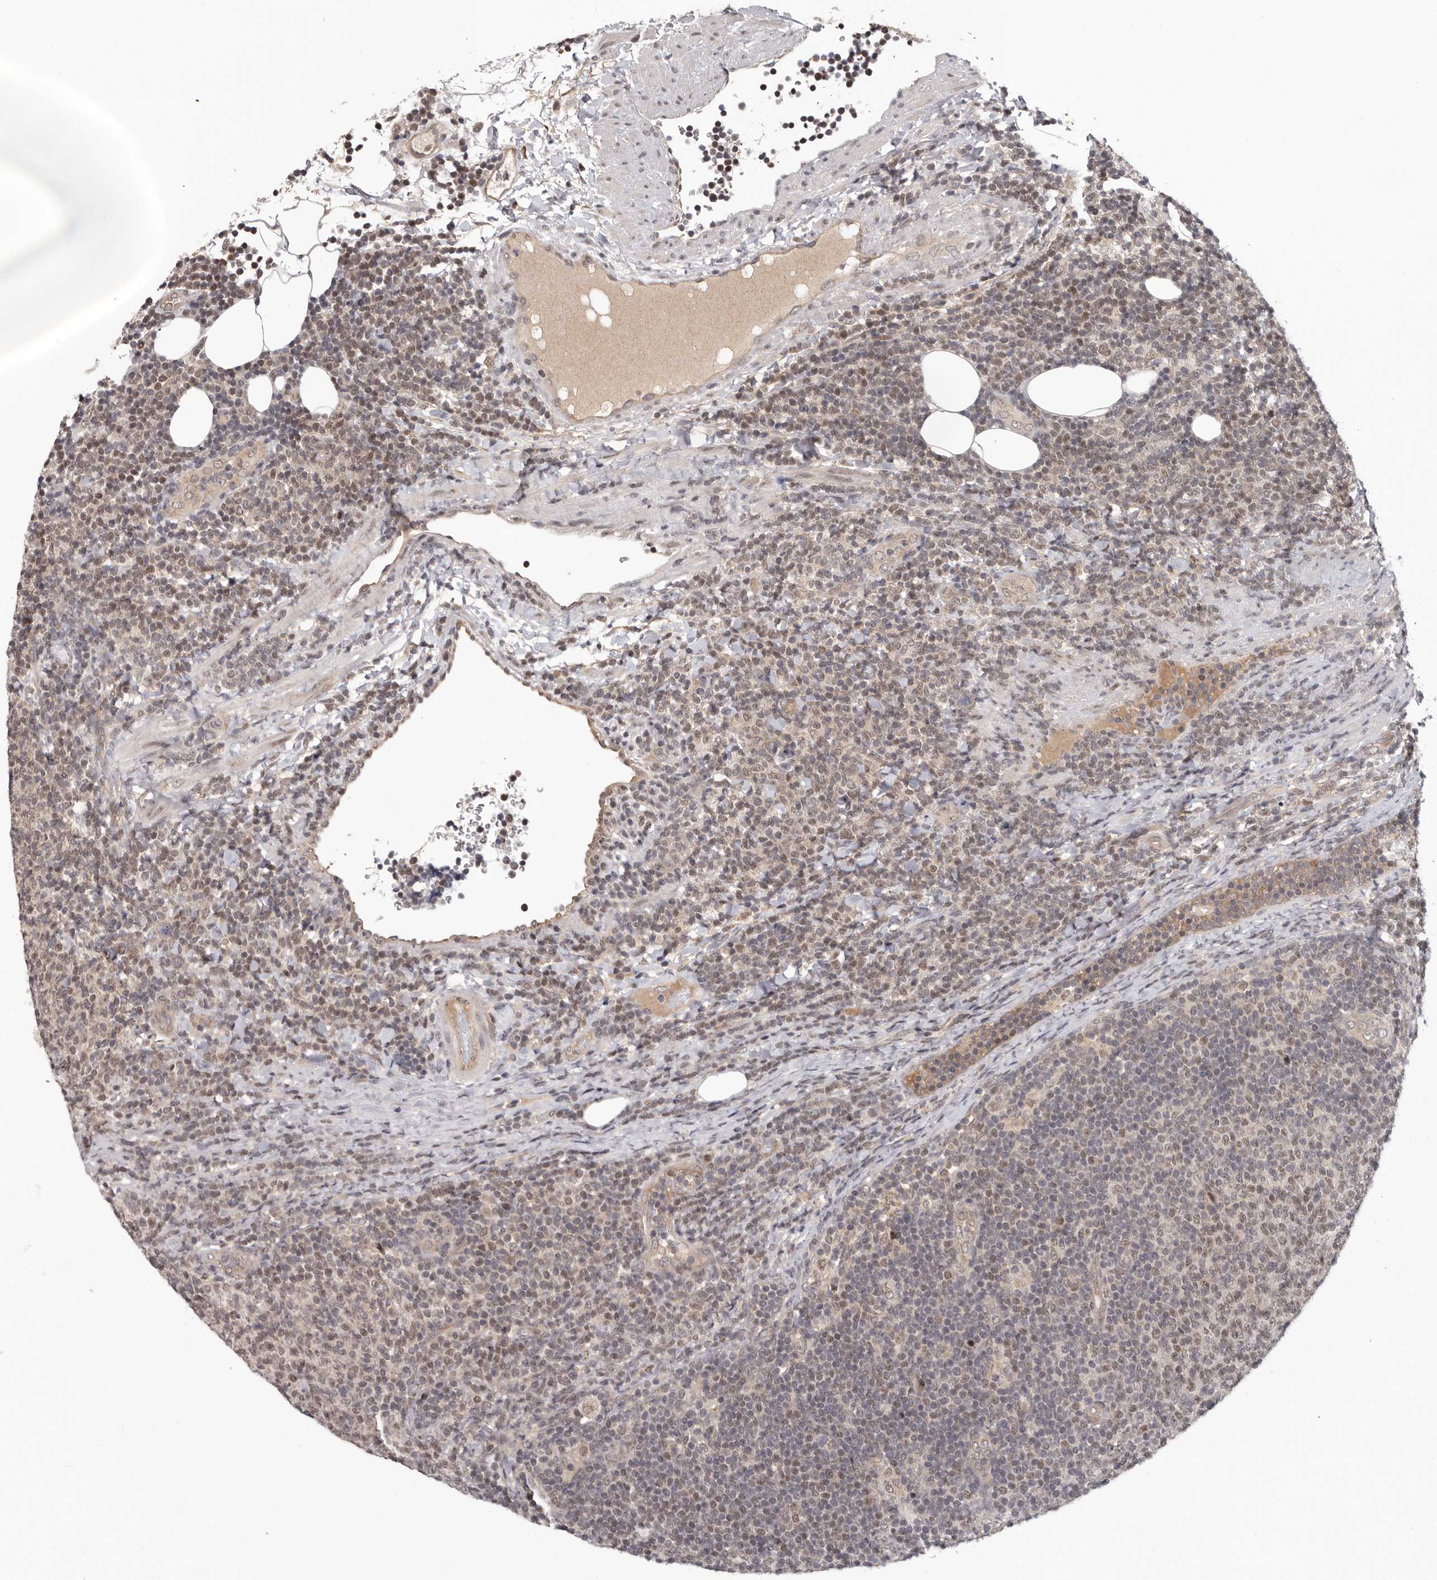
{"staining": {"intensity": "weak", "quantity": "25%-75%", "location": "nuclear"}, "tissue": "lymphoma", "cell_type": "Tumor cells", "image_type": "cancer", "snomed": [{"axis": "morphology", "description": "Malignant lymphoma, non-Hodgkin's type, Low grade"}, {"axis": "topography", "description": "Lymph node"}], "caption": "A low amount of weak nuclear staining is appreciated in about 25%-75% of tumor cells in malignant lymphoma, non-Hodgkin's type (low-grade) tissue. (DAB (3,3'-diaminobenzidine) = brown stain, brightfield microscopy at high magnification).", "gene": "TBX5", "patient": {"sex": "male", "age": 66}}